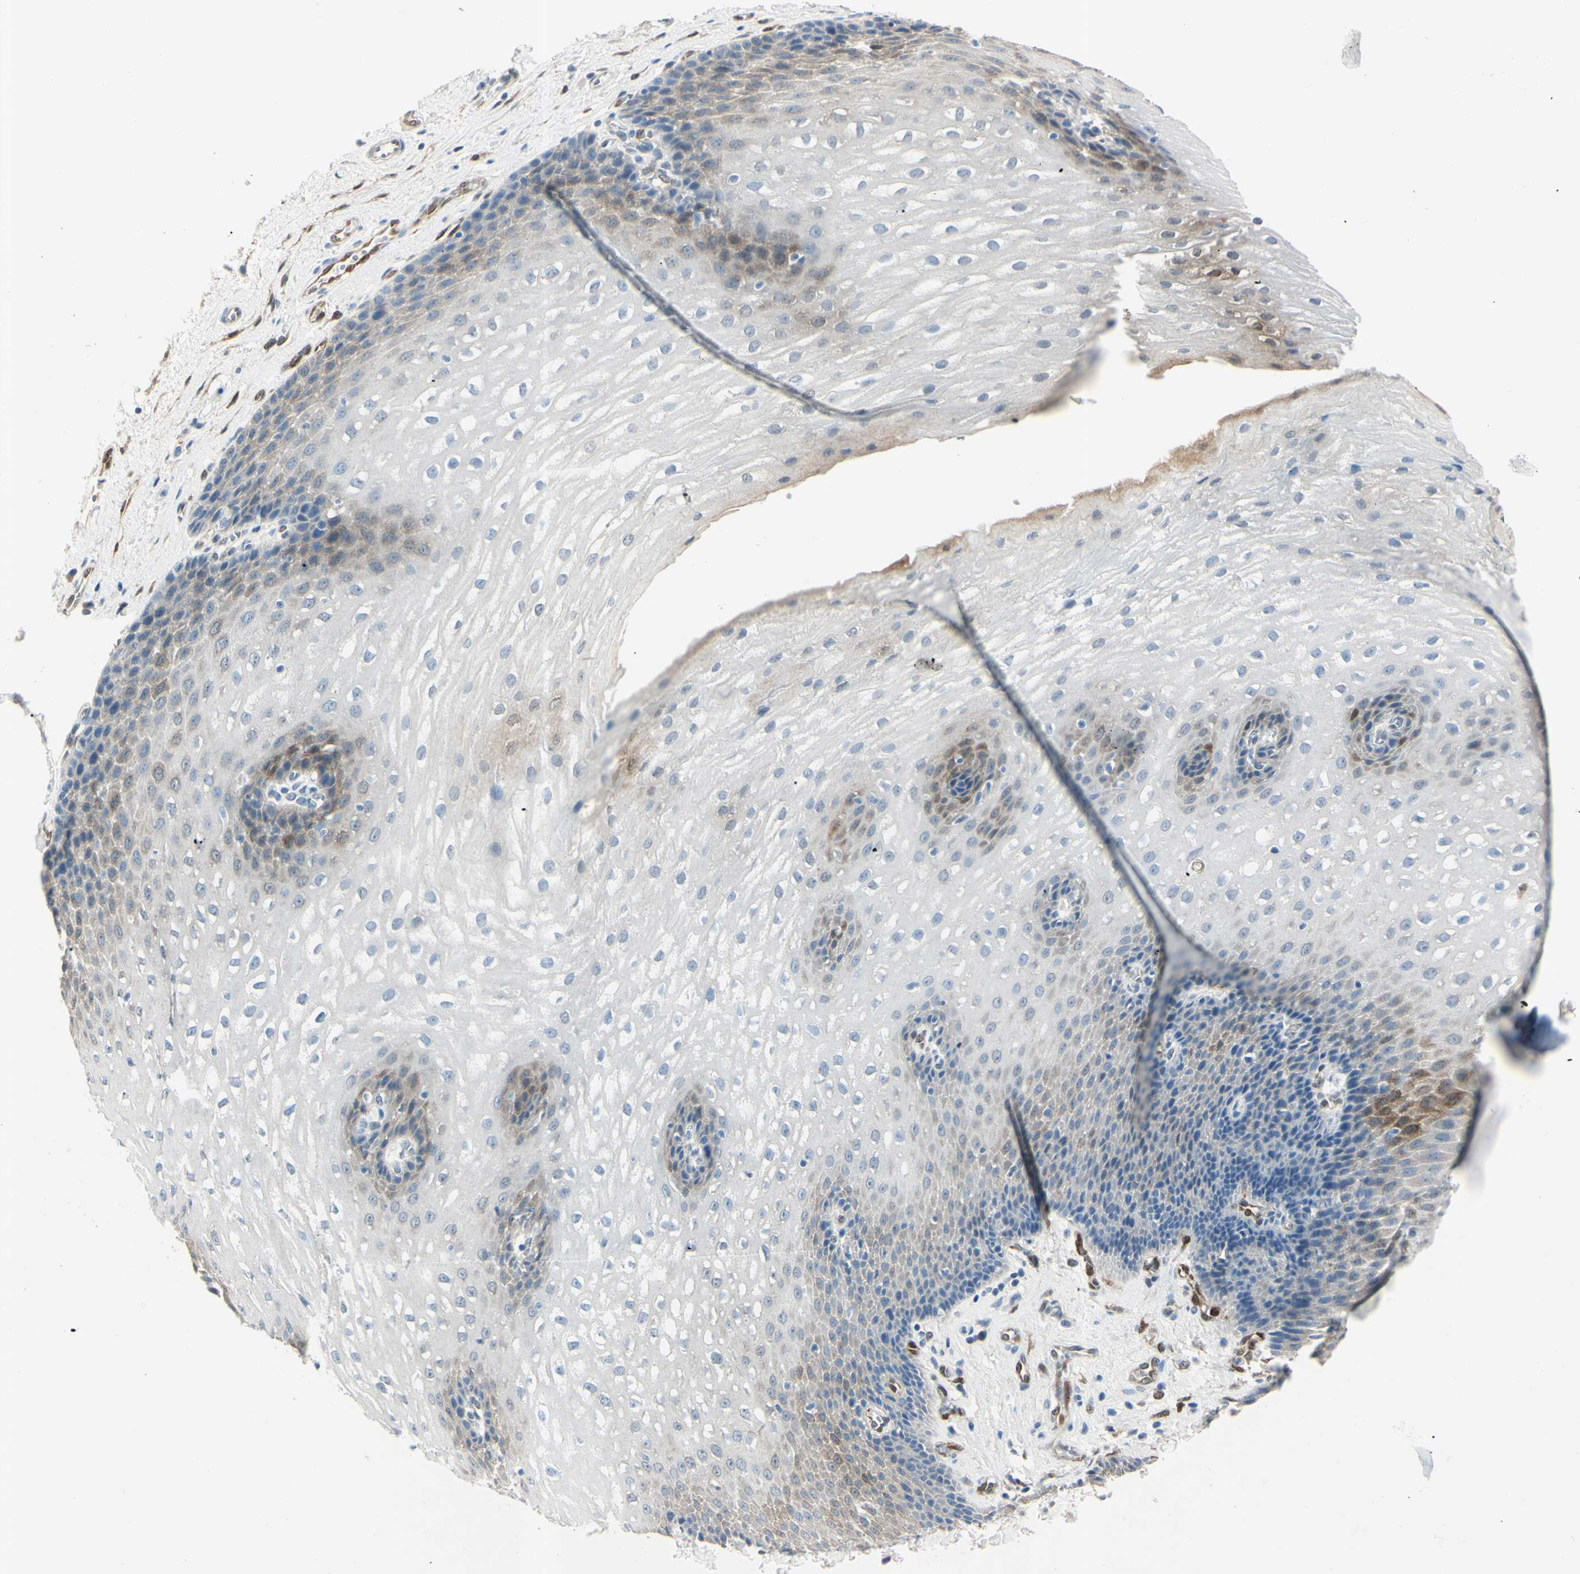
{"staining": {"intensity": "moderate", "quantity": "<25%", "location": "cytoplasmic/membranous"}, "tissue": "esophagus", "cell_type": "Squamous epithelial cells", "image_type": "normal", "snomed": [{"axis": "morphology", "description": "Normal tissue, NOS"}, {"axis": "topography", "description": "Esophagus"}], "caption": "Protein expression analysis of normal esophagus displays moderate cytoplasmic/membranous positivity in approximately <25% of squamous epithelial cells. (brown staining indicates protein expression, while blue staining denotes nuclei).", "gene": "AKR1C3", "patient": {"sex": "male", "age": 48}}